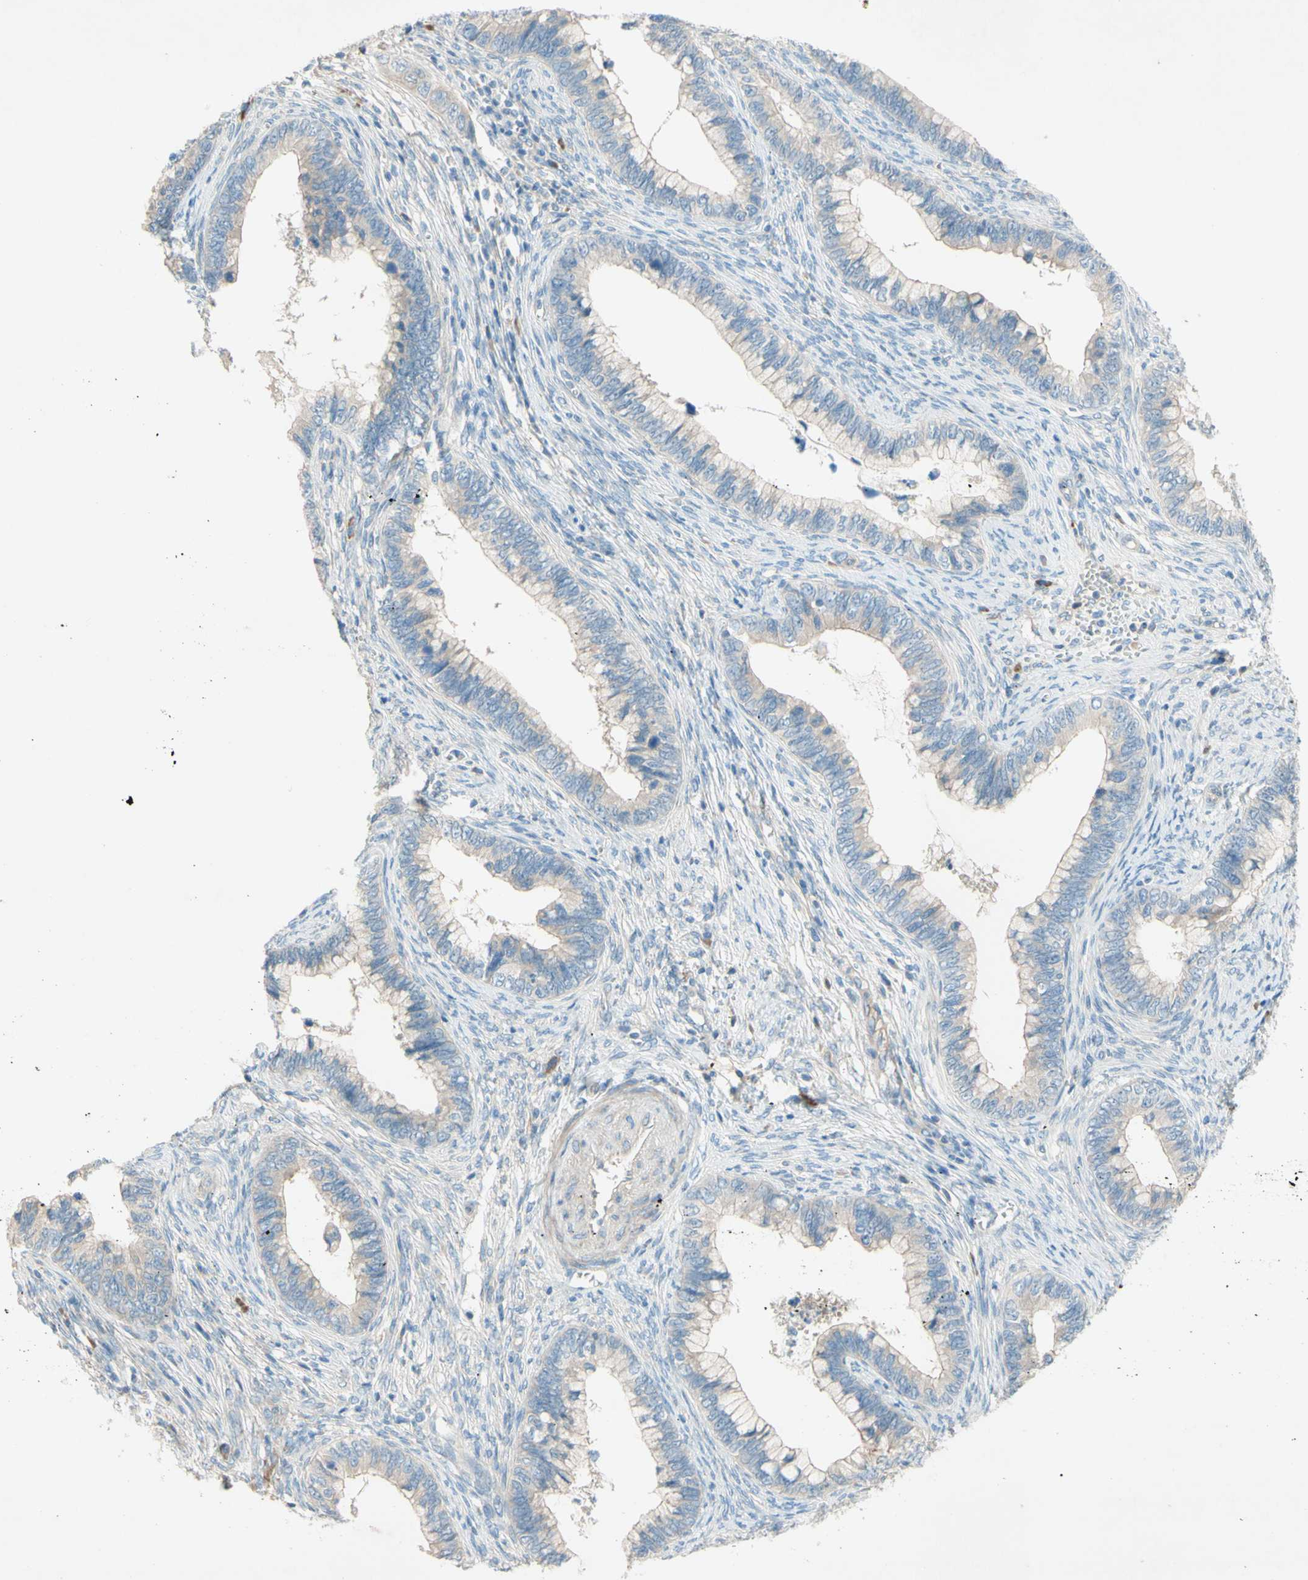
{"staining": {"intensity": "weak", "quantity": "25%-75%", "location": "cytoplasmic/membranous"}, "tissue": "cervical cancer", "cell_type": "Tumor cells", "image_type": "cancer", "snomed": [{"axis": "morphology", "description": "Adenocarcinoma, NOS"}, {"axis": "topography", "description": "Cervix"}], "caption": "Immunohistochemistry histopathology image of neoplastic tissue: human cervical cancer stained using immunohistochemistry (IHC) displays low levels of weak protein expression localized specifically in the cytoplasmic/membranous of tumor cells, appearing as a cytoplasmic/membranous brown color.", "gene": "IL2", "patient": {"sex": "female", "age": 44}}